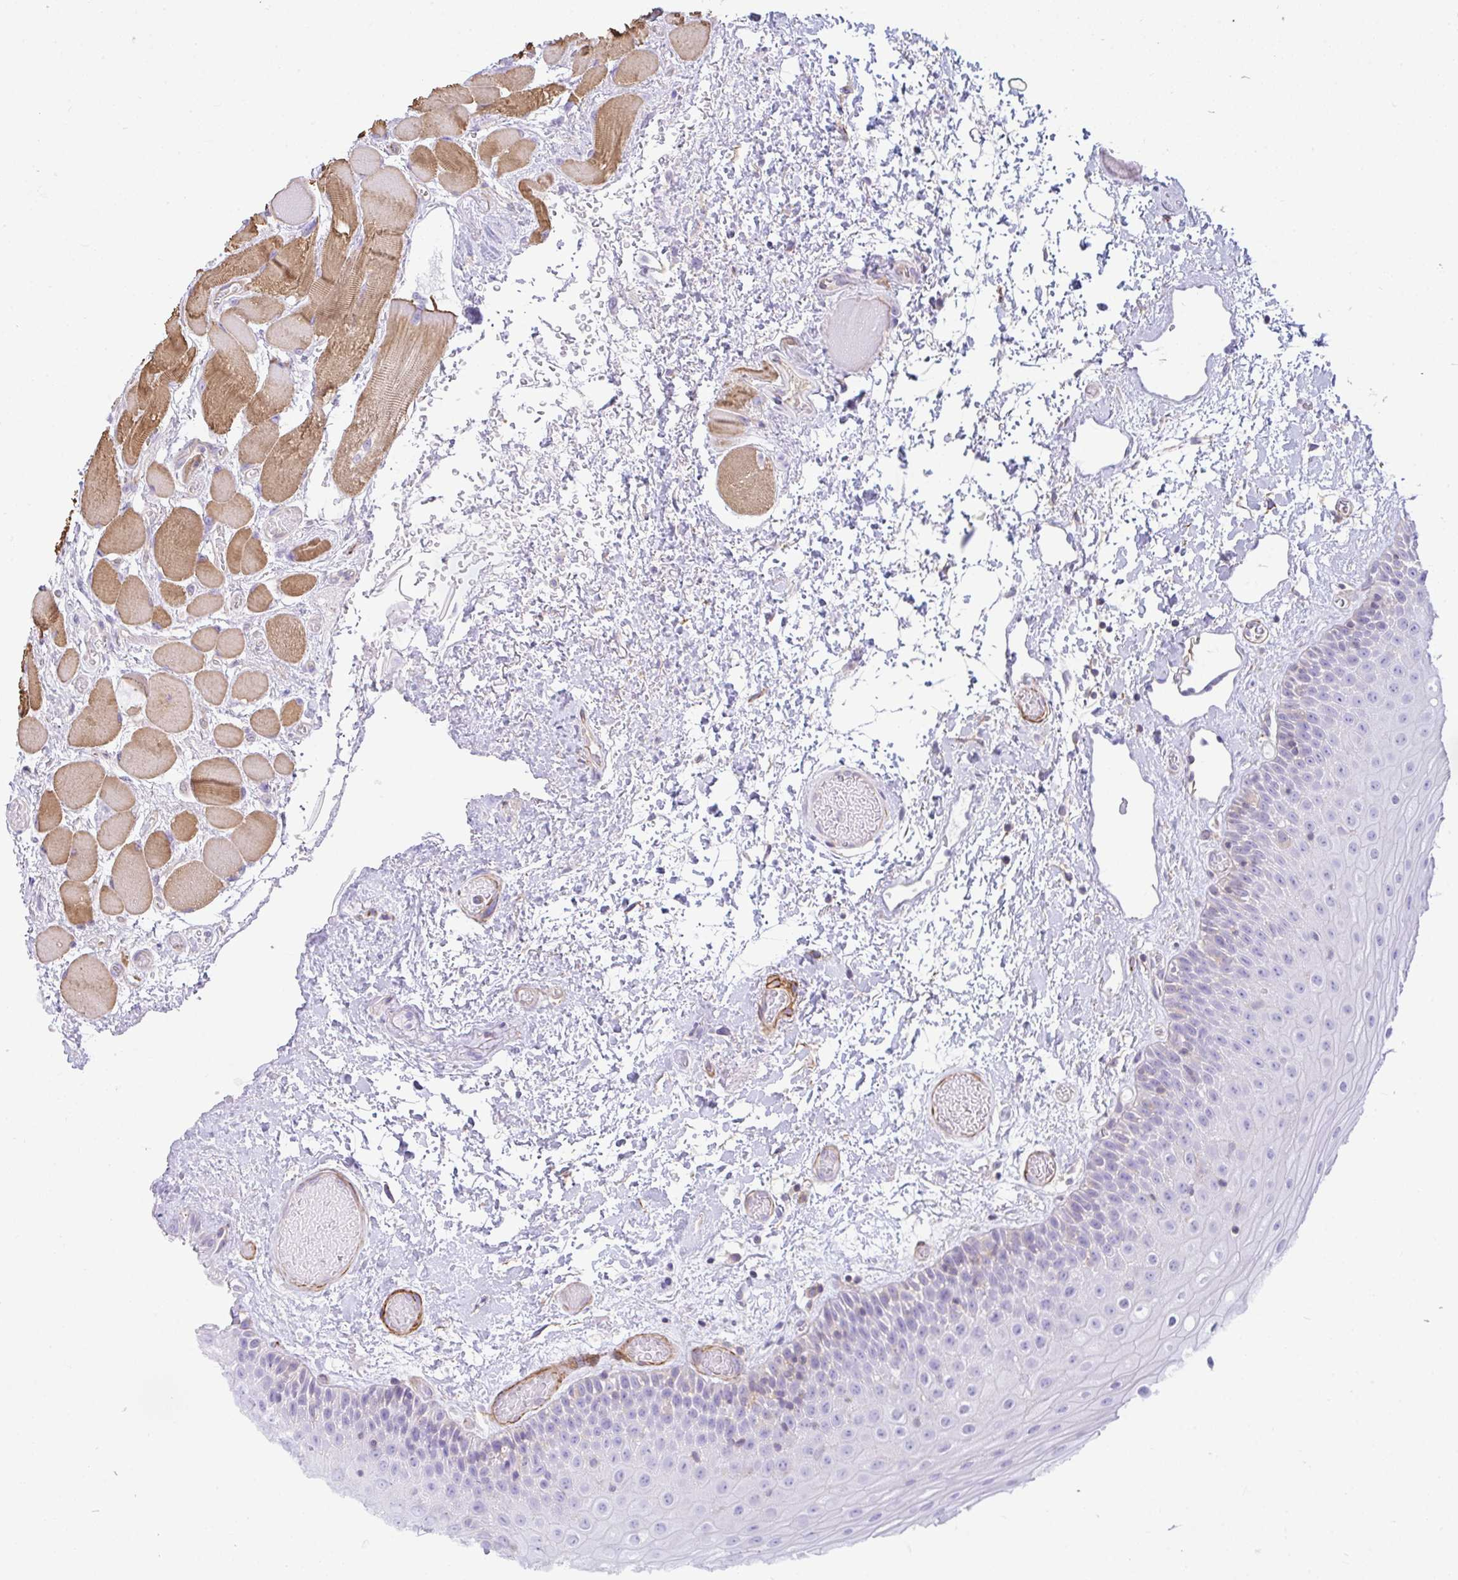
{"staining": {"intensity": "negative", "quantity": "none", "location": "none"}, "tissue": "oral mucosa", "cell_type": "Squamous epithelial cells", "image_type": "normal", "snomed": [{"axis": "morphology", "description": "Normal tissue, NOS"}, {"axis": "topography", "description": "Oral tissue"}], "caption": "Histopathology image shows no protein expression in squamous epithelial cells of normal oral mucosa.", "gene": "CDRT15", "patient": {"sex": "female", "age": 82}}